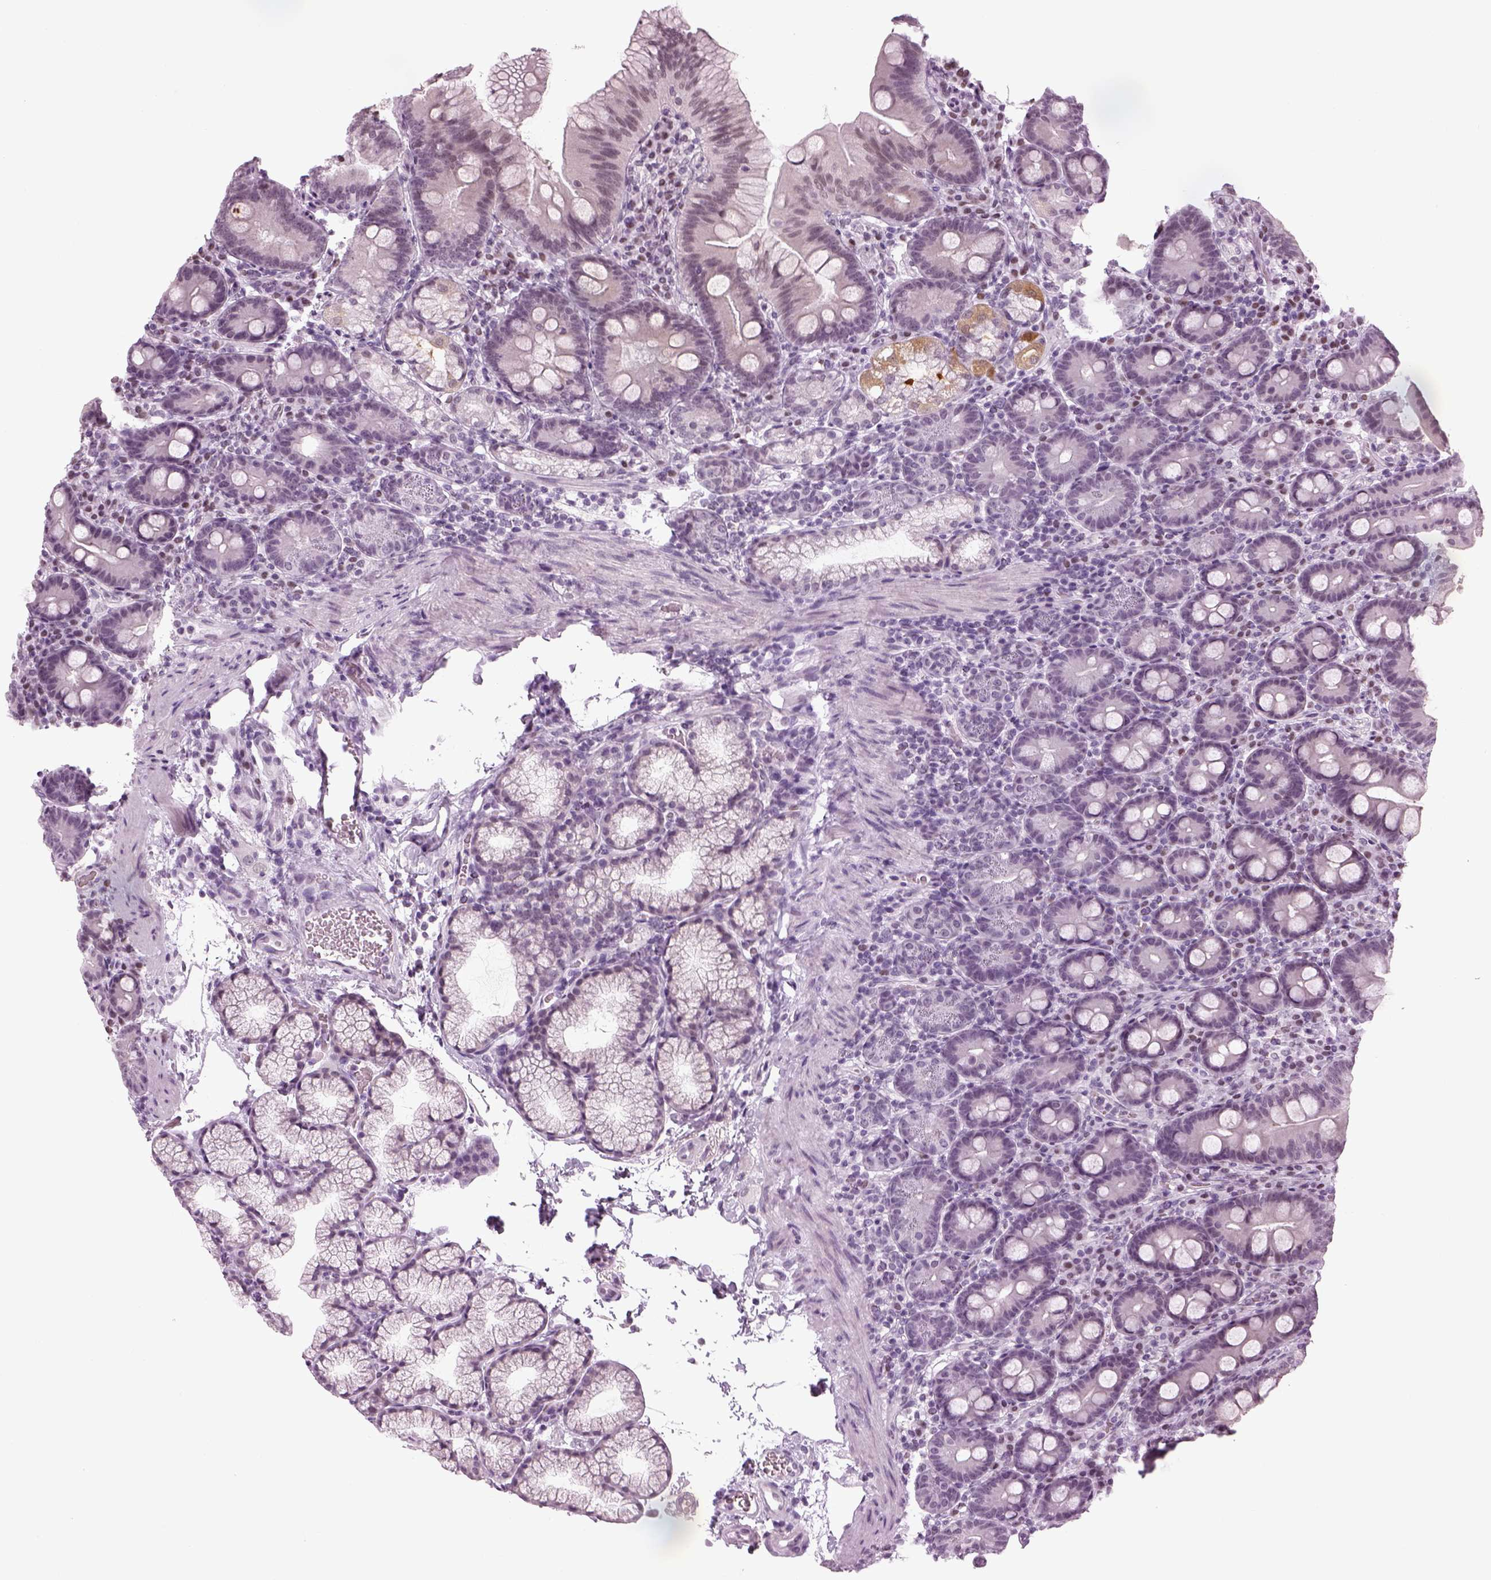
{"staining": {"intensity": "negative", "quantity": "none", "location": "none"}, "tissue": "duodenum", "cell_type": "Glandular cells", "image_type": "normal", "snomed": [{"axis": "morphology", "description": "Normal tissue, NOS"}, {"axis": "topography", "description": "Duodenum"}], "caption": "IHC image of unremarkable duodenum: duodenum stained with DAB reveals no significant protein positivity in glandular cells. The staining was performed using DAB (3,3'-diaminobenzidine) to visualize the protein expression in brown, while the nuclei were stained in blue with hematoxylin (Magnification: 20x).", "gene": "KCNG2", "patient": {"sex": "male", "age": 59}}